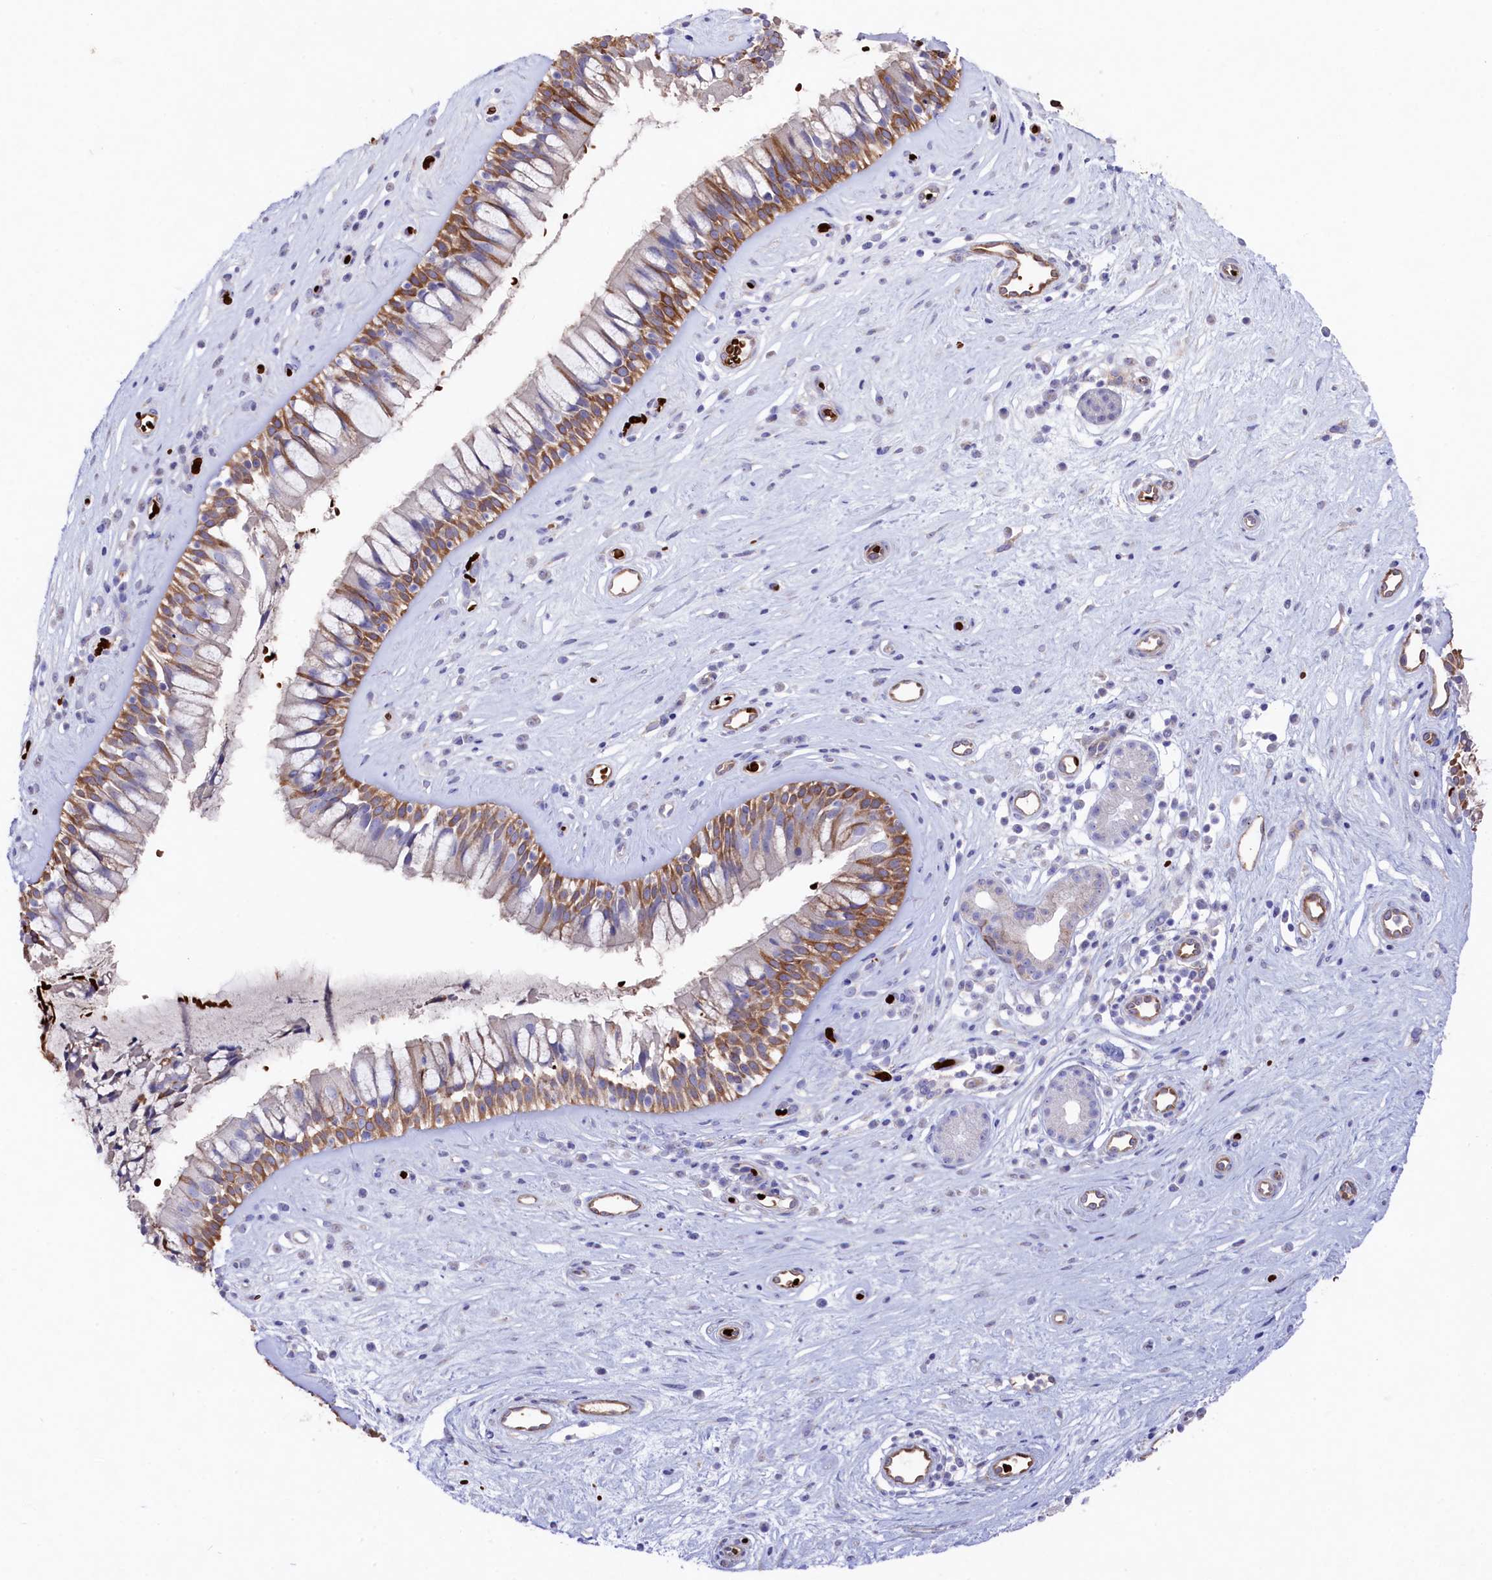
{"staining": {"intensity": "moderate", "quantity": ">75%", "location": "cytoplasmic/membranous"}, "tissue": "nasopharynx", "cell_type": "Respiratory epithelial cells", "image_type": "normal", "snomed": [{"axis": "morphology", "description": "Normal tissue, NOS"}, {"axis": "topography", "description": "Nasopharynx"}], "caption": "Protein expression analysis of normal human nasopharynx reveals moderate cytoplasmic/membranous positivity in approximately >75% of respiratory epithelial cells.", "gene": "LHFPL4", "patient": {"sex": "male", "age": 32}}